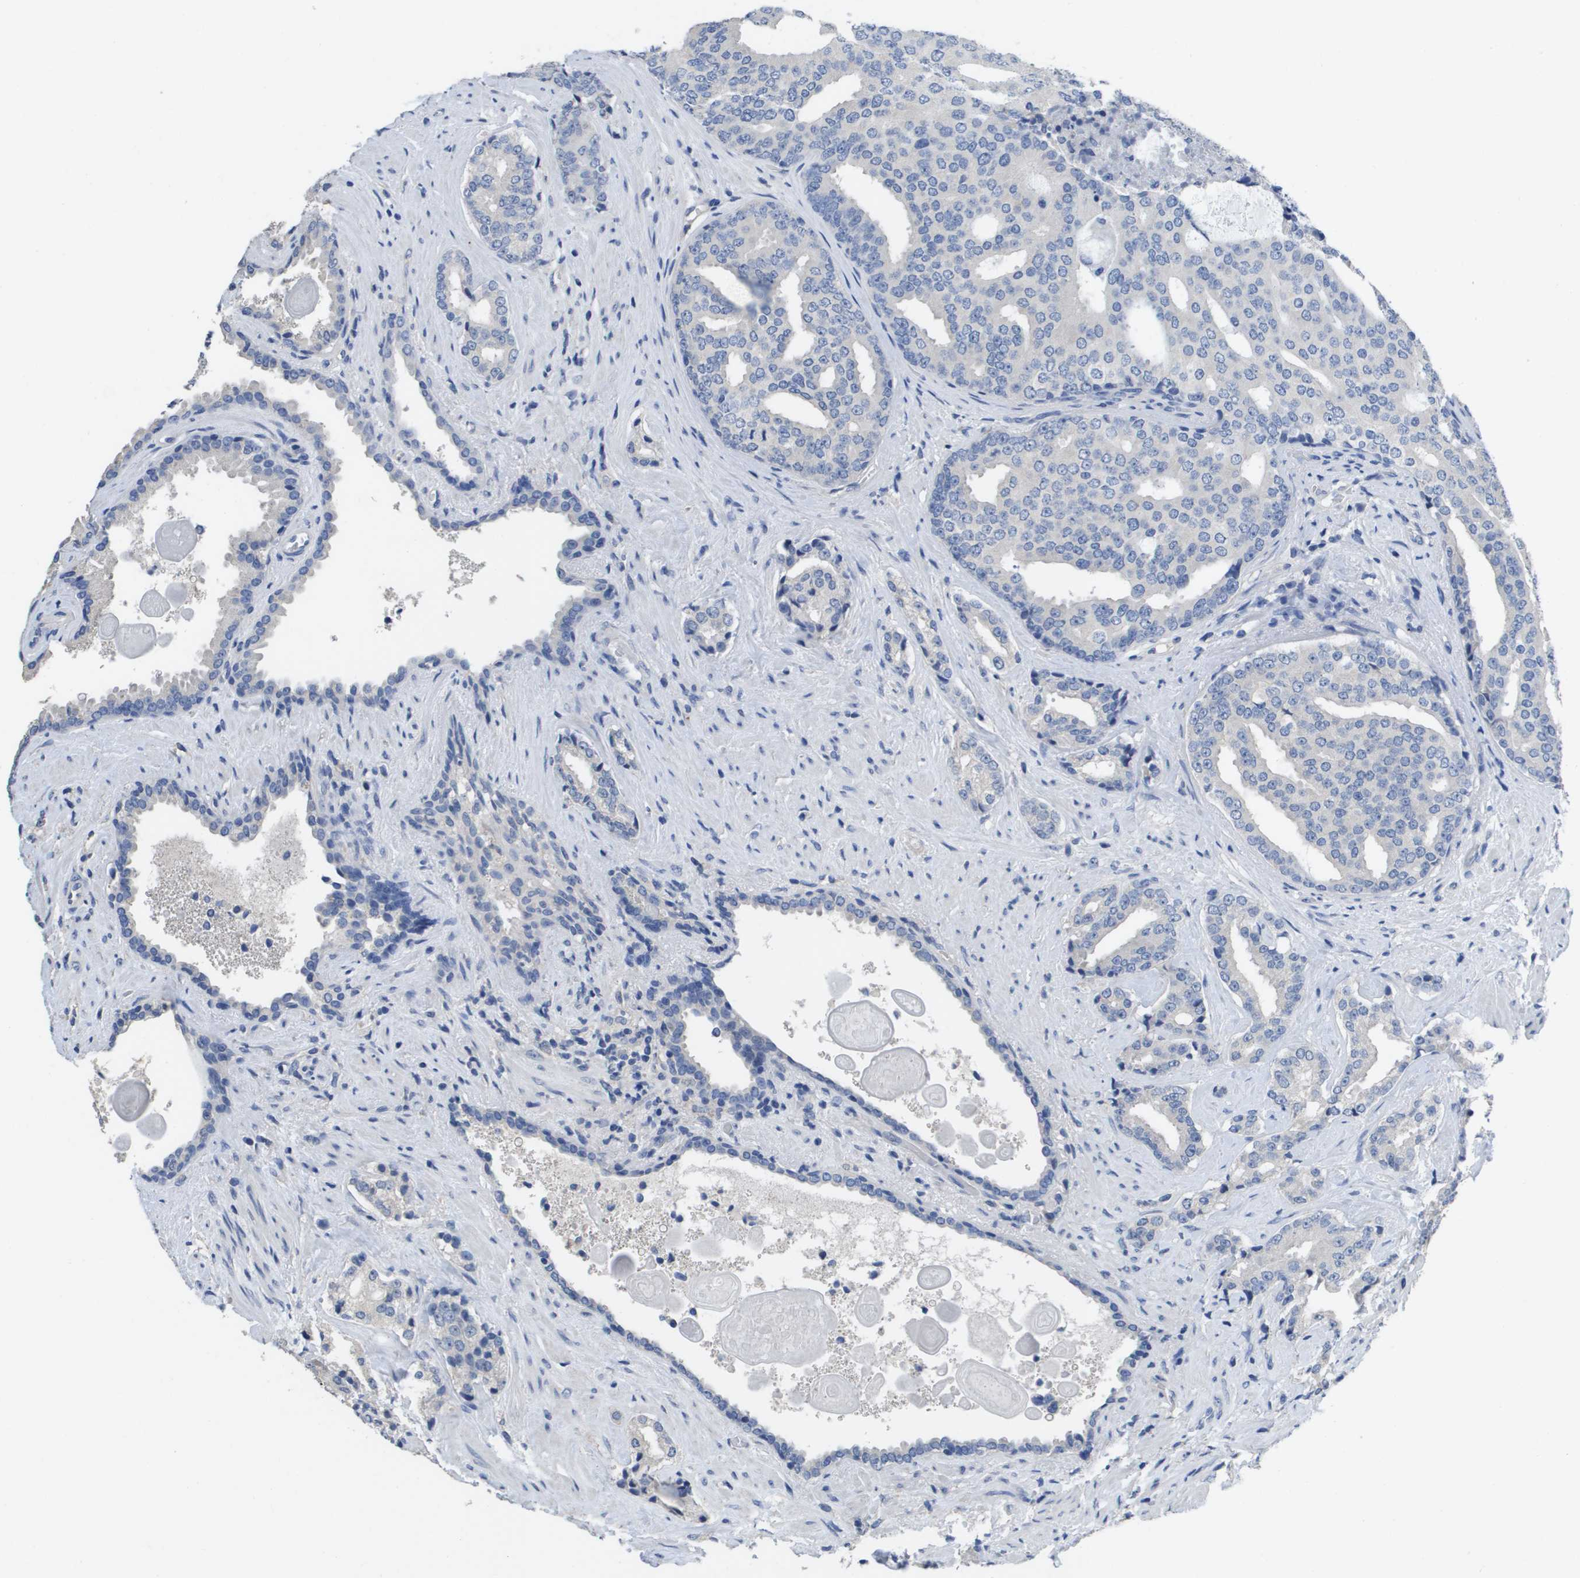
{"staining": {"intensity": "negative", "quantity": "none", "location": "none"}, "tissue": "prostate cancer", "cell_type": "Tumor cells", "image_type": "cancer", "snomed": [{"axis": "morphology", "description": "Adenocarcinoma, High grade"}, {"axis": "topography", "description": "Prostate"}], "caption": "Tumor cells are negative for protein expression in human prostate cancer.", "gene": "CA9", "patient": {"sex": "male", "age": 71}}